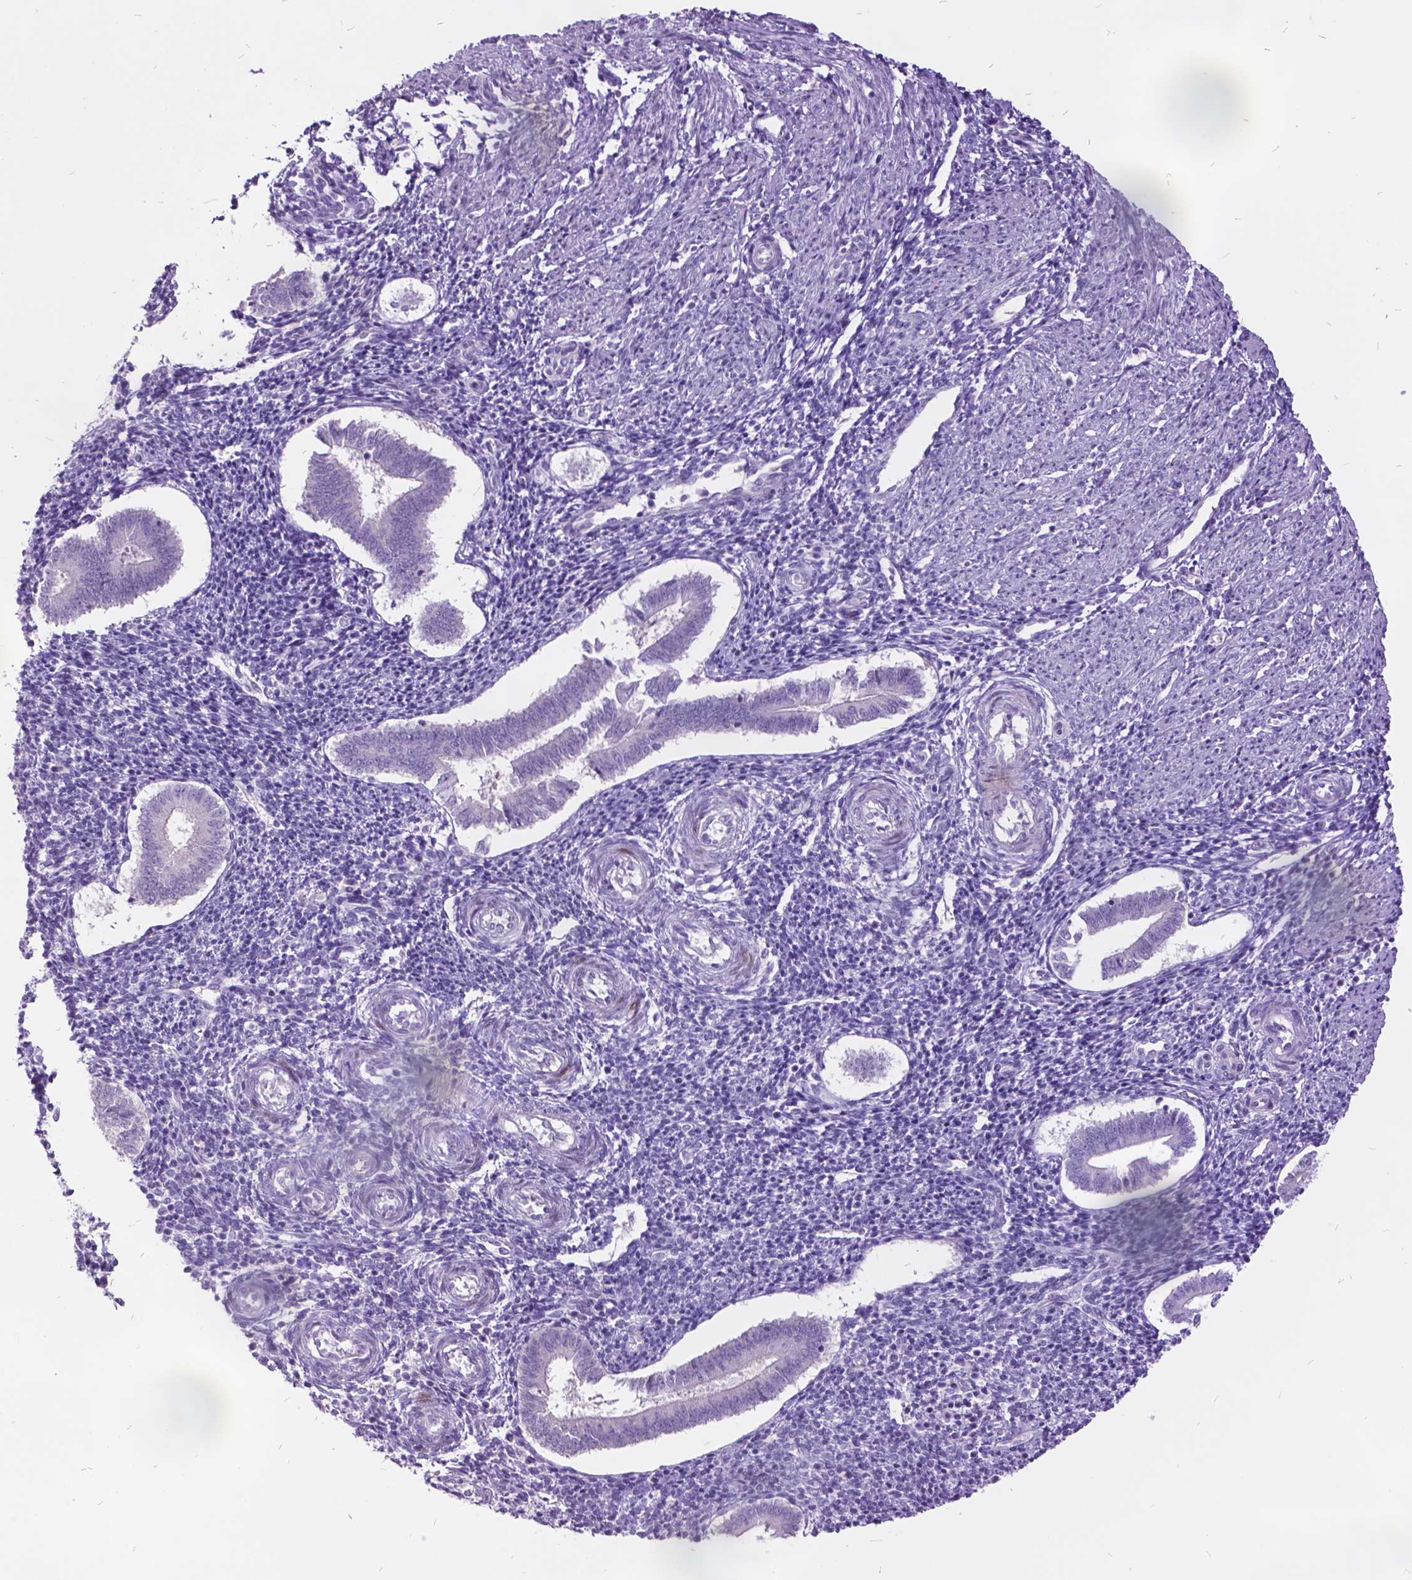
{"staining": {"intensity": "negative", "quantity": "none", "location": "none"}, "tissue": "endometrium", "cell_type": "Cells in endometrial stroma", "image_type": "normal", "snomed": [{"axis": "morphology", "description": "Normal tissue, NOS"}, {"axis": "topography", "description": "Endometrium"}], "caption": "Immunohistochemical staining of normal endometrium displays no significant staining in cells in endometrial stroma.", "gene": "ITGB6", "patient": {"sex": "female", "age": 25}}